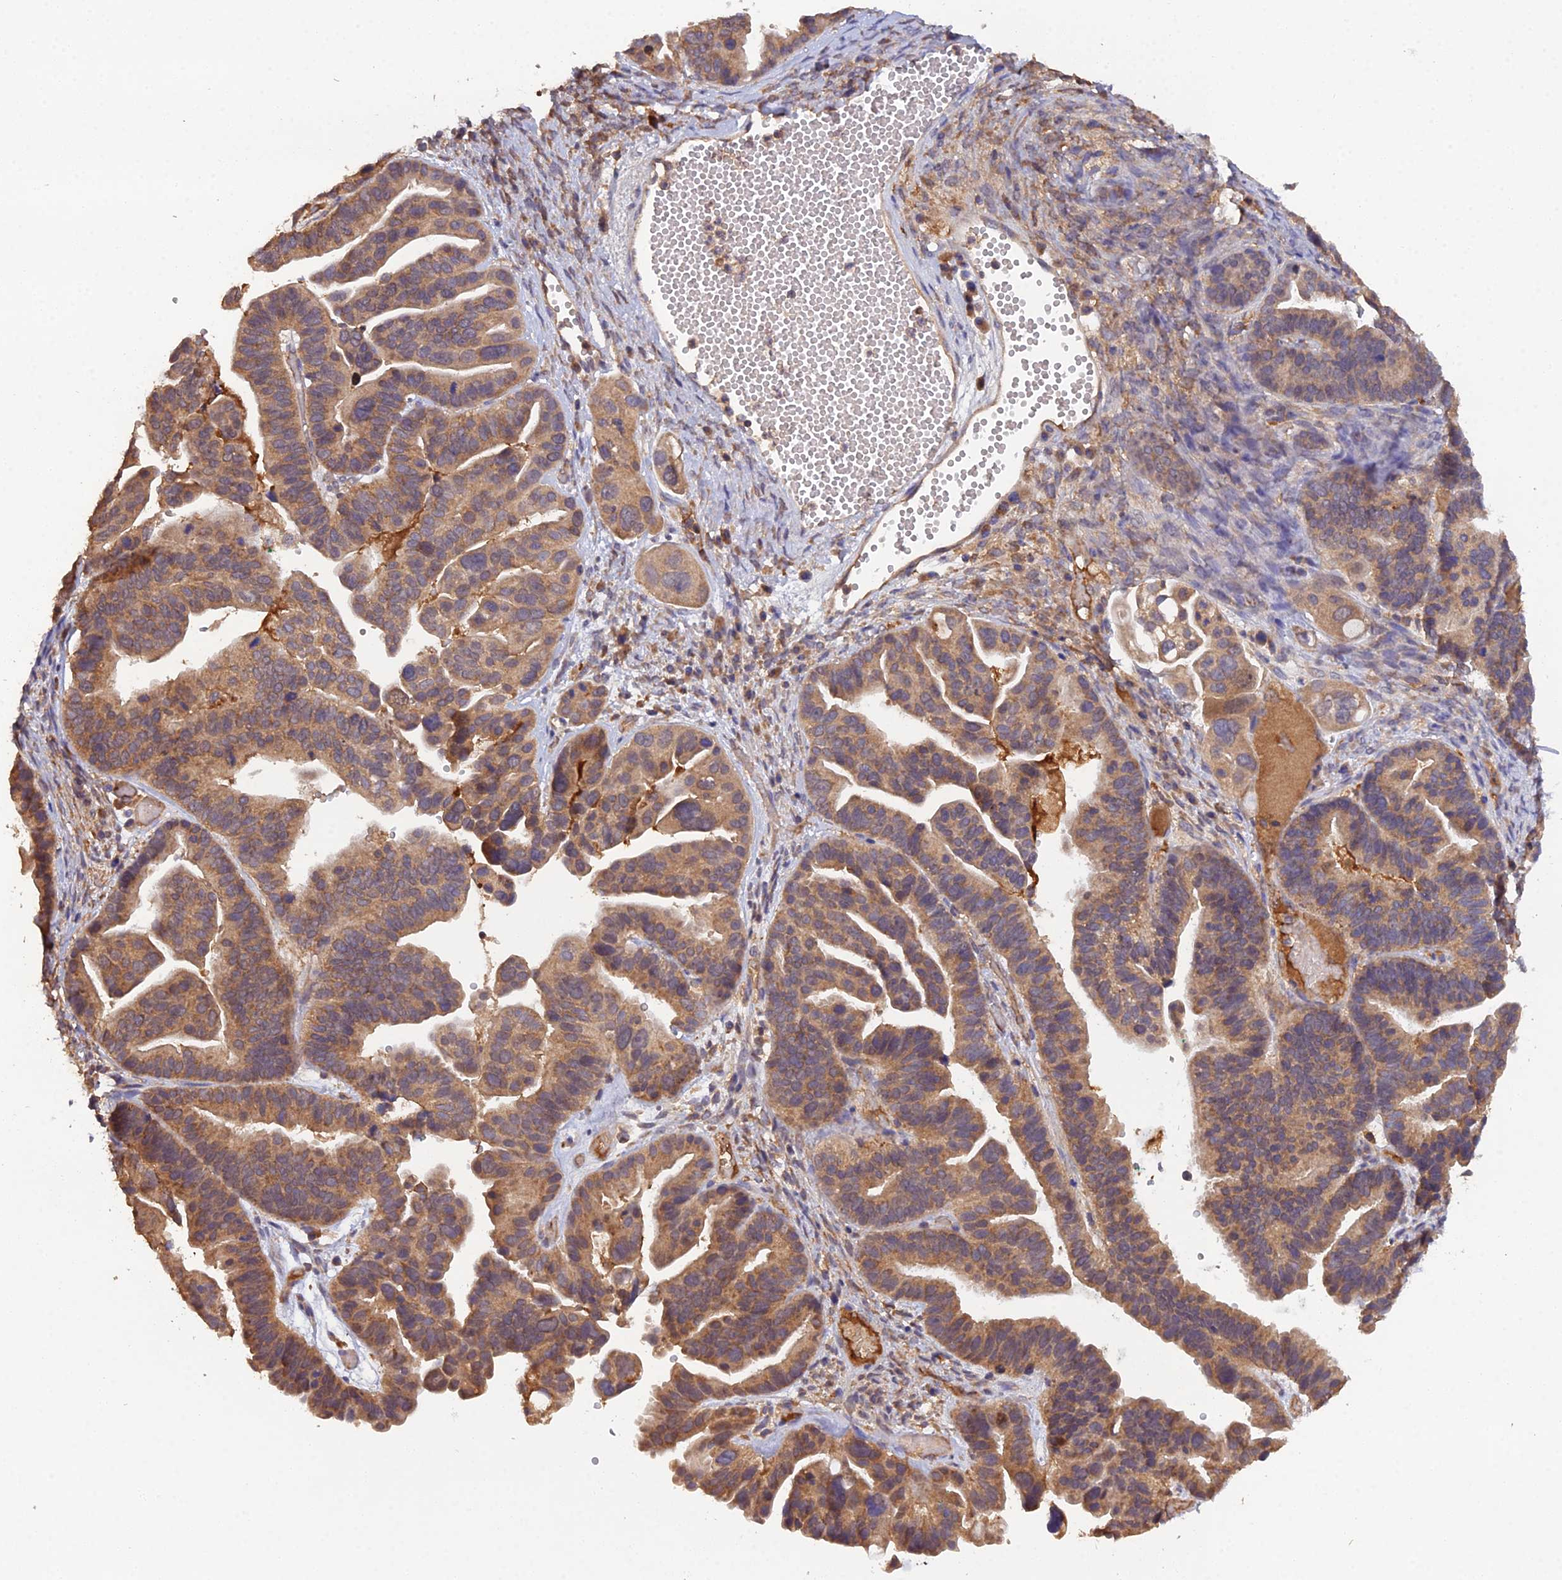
{"staining": {"intensity": "moderate", "quantity": ">75%", "location": "cytoplasmic/membranous"}, "tissue": "ovarian cancer", "cell_type": "Tumor cells", "image_type": "cancer", "snomed": [{"axis": "morphology", "description": "Cystadenocarcinoma, serous, NOS"}, {"axis": "topography", "description": "Ovary"}], "caption": "Immunohistochemistry (IHC) image of neoplastic tissue: human ovarian cancer stained using immunohistochemistry demonstrates medium levels of moderate protein expression localized specifically in the cytoplasmic/membranous of tumor cells, appearing as a cytoplasmic/membranous brown color.", "gene": "TMEM258", "patient": {"sex": "female", "age": 56}}